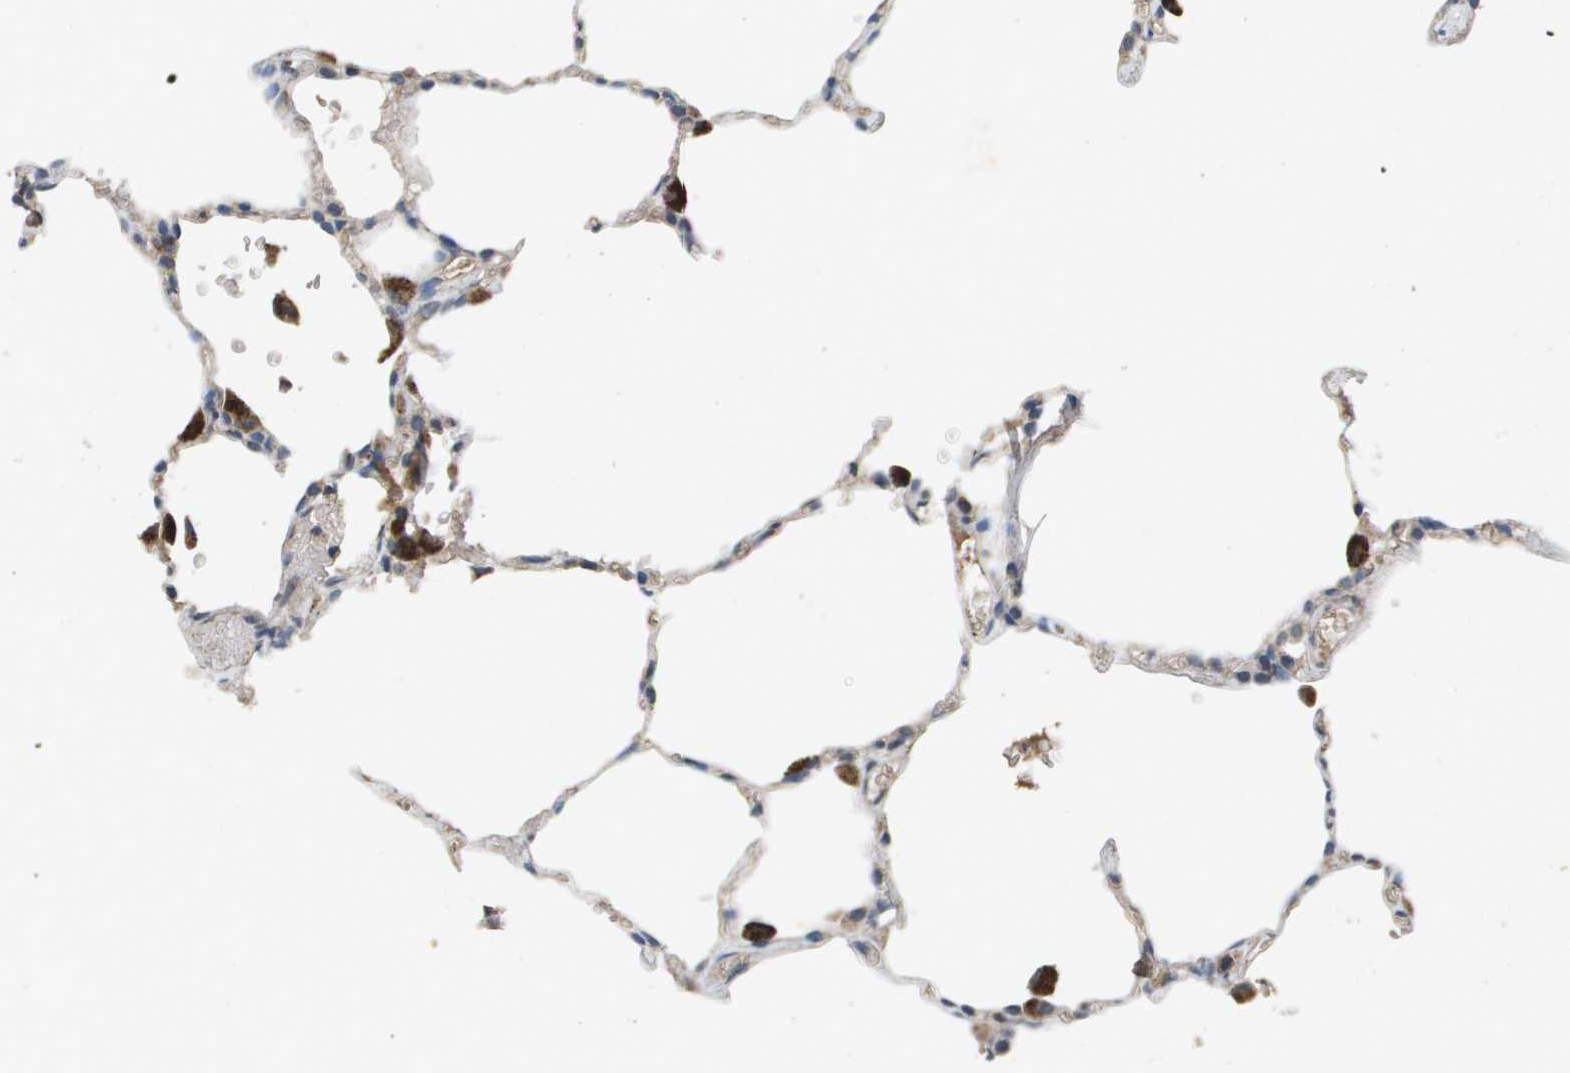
{"staining": {"intensity": "weak", "quantity": "25%-75%", "location": "cytoplasmic/membranous"}, "tissue": "lung", "cell_type": "Alveolar cells", "image_type": "normal", "snomed": [{"axis": "morphology", "description": "Normal tissue, NOS"}, {"axis": "topography", "description": "Lung"}], "caption": "Alveolar cells reveal low levels of weak cytoplasmic/membranous positivity in about 25%-75% of cells in unremarkable human lung. The protein of interest is stained brown, and the nuclei are stained in blue (DAB (3,3'-diaminobenzidine) IHC with brightfield microscopy, high magnification).", "gene": "PROC", "patient": {"sex": "female", "age": 49}}